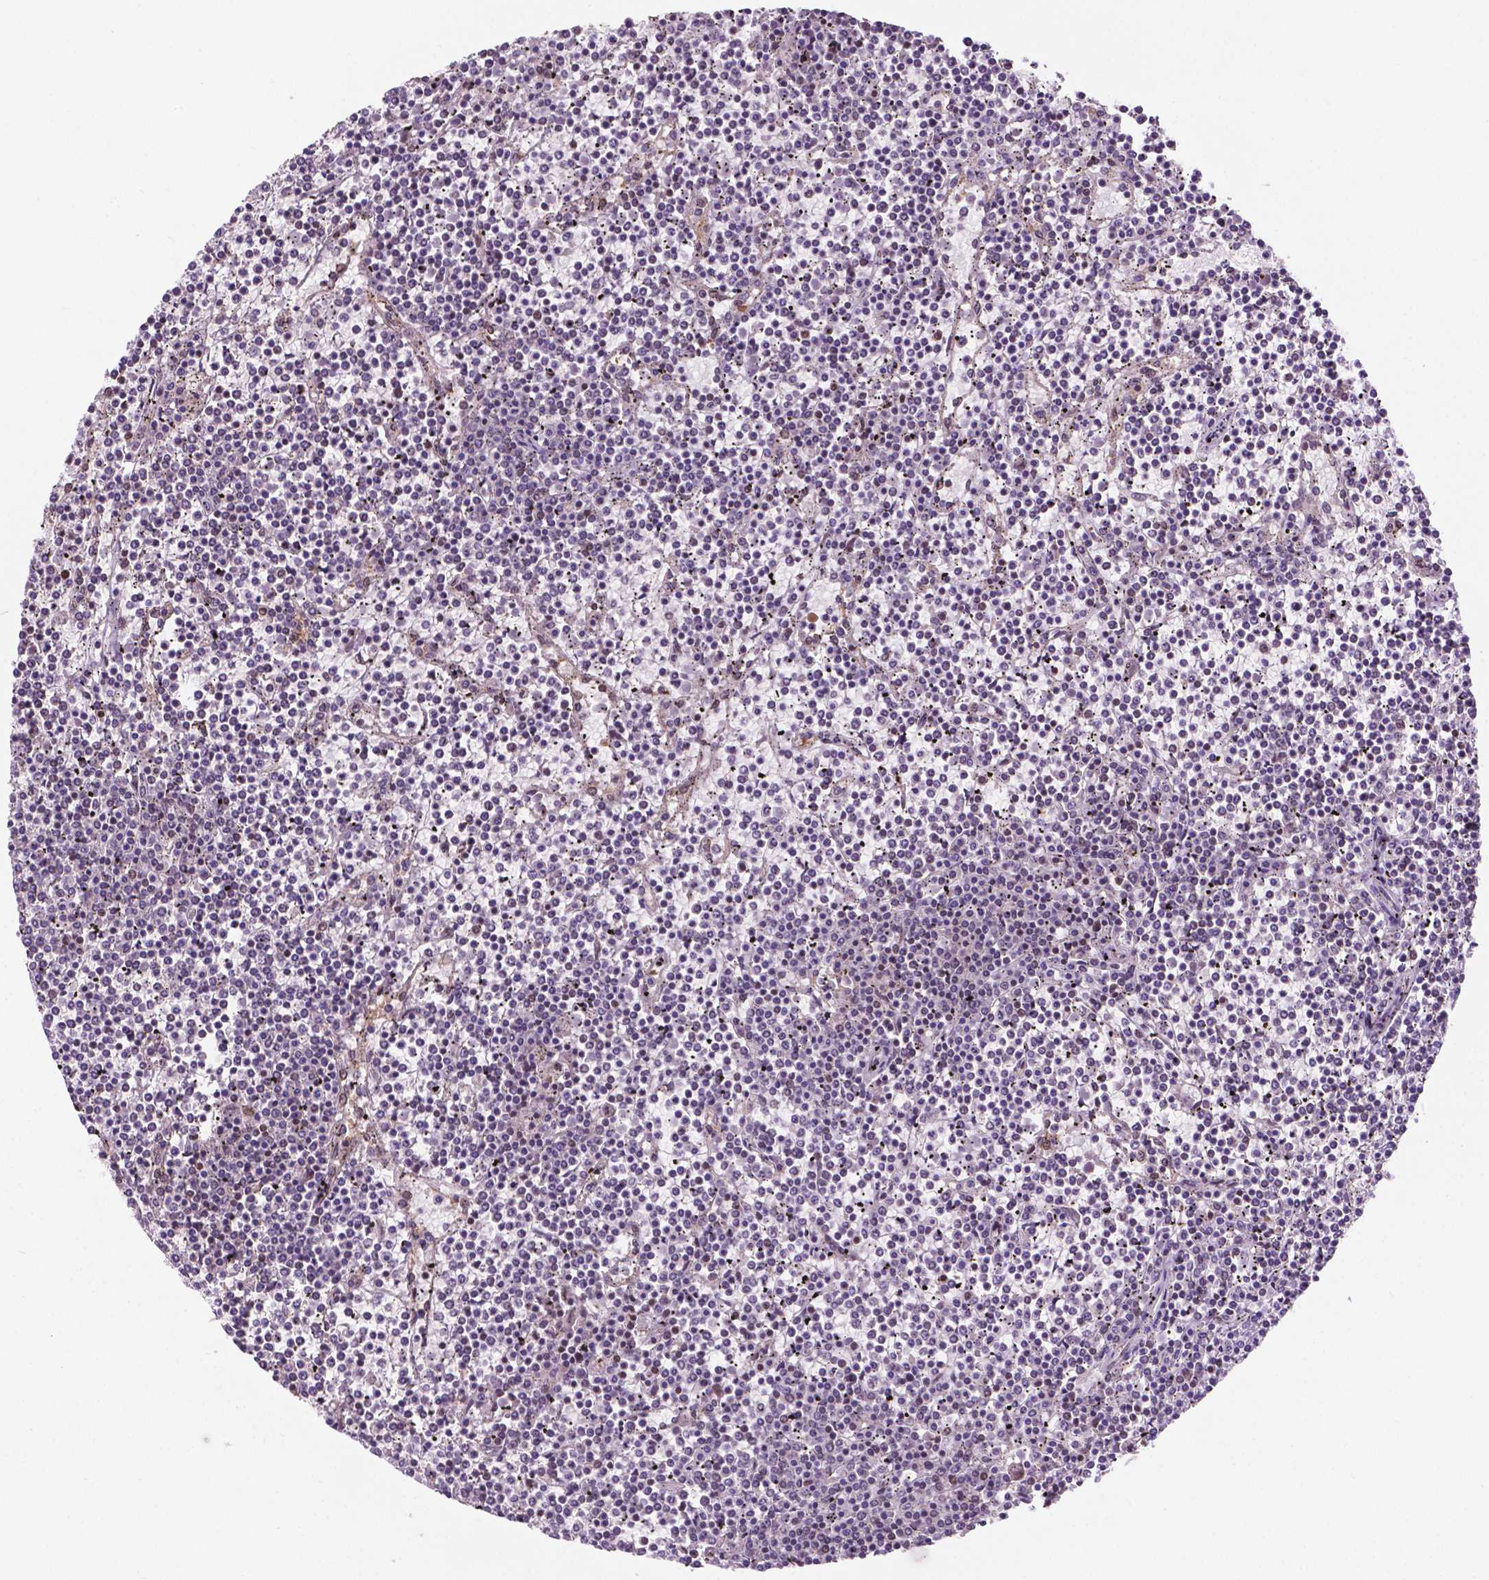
{"staining": {"intensity": "negative", "quantity": "none", "location": "none"}, "tissue": "lymphoma", "cell_type": "Tumor cells", "image_type": "cancer", "snomed": [{"axis": "morphology", "description": "Malignant lymphoma, non-Hodgkin's type, Low grade"}, {"axis": "topography", "description": "Spleen"}], "caption": "IHC image of low-grade malignant lymphoma, non-Hodgkin's type stained for a protein (brown), which demonstrates no positivity in tumor cells.", "gene": "PER2", "patient": {"sex": "female", "age": 19}}